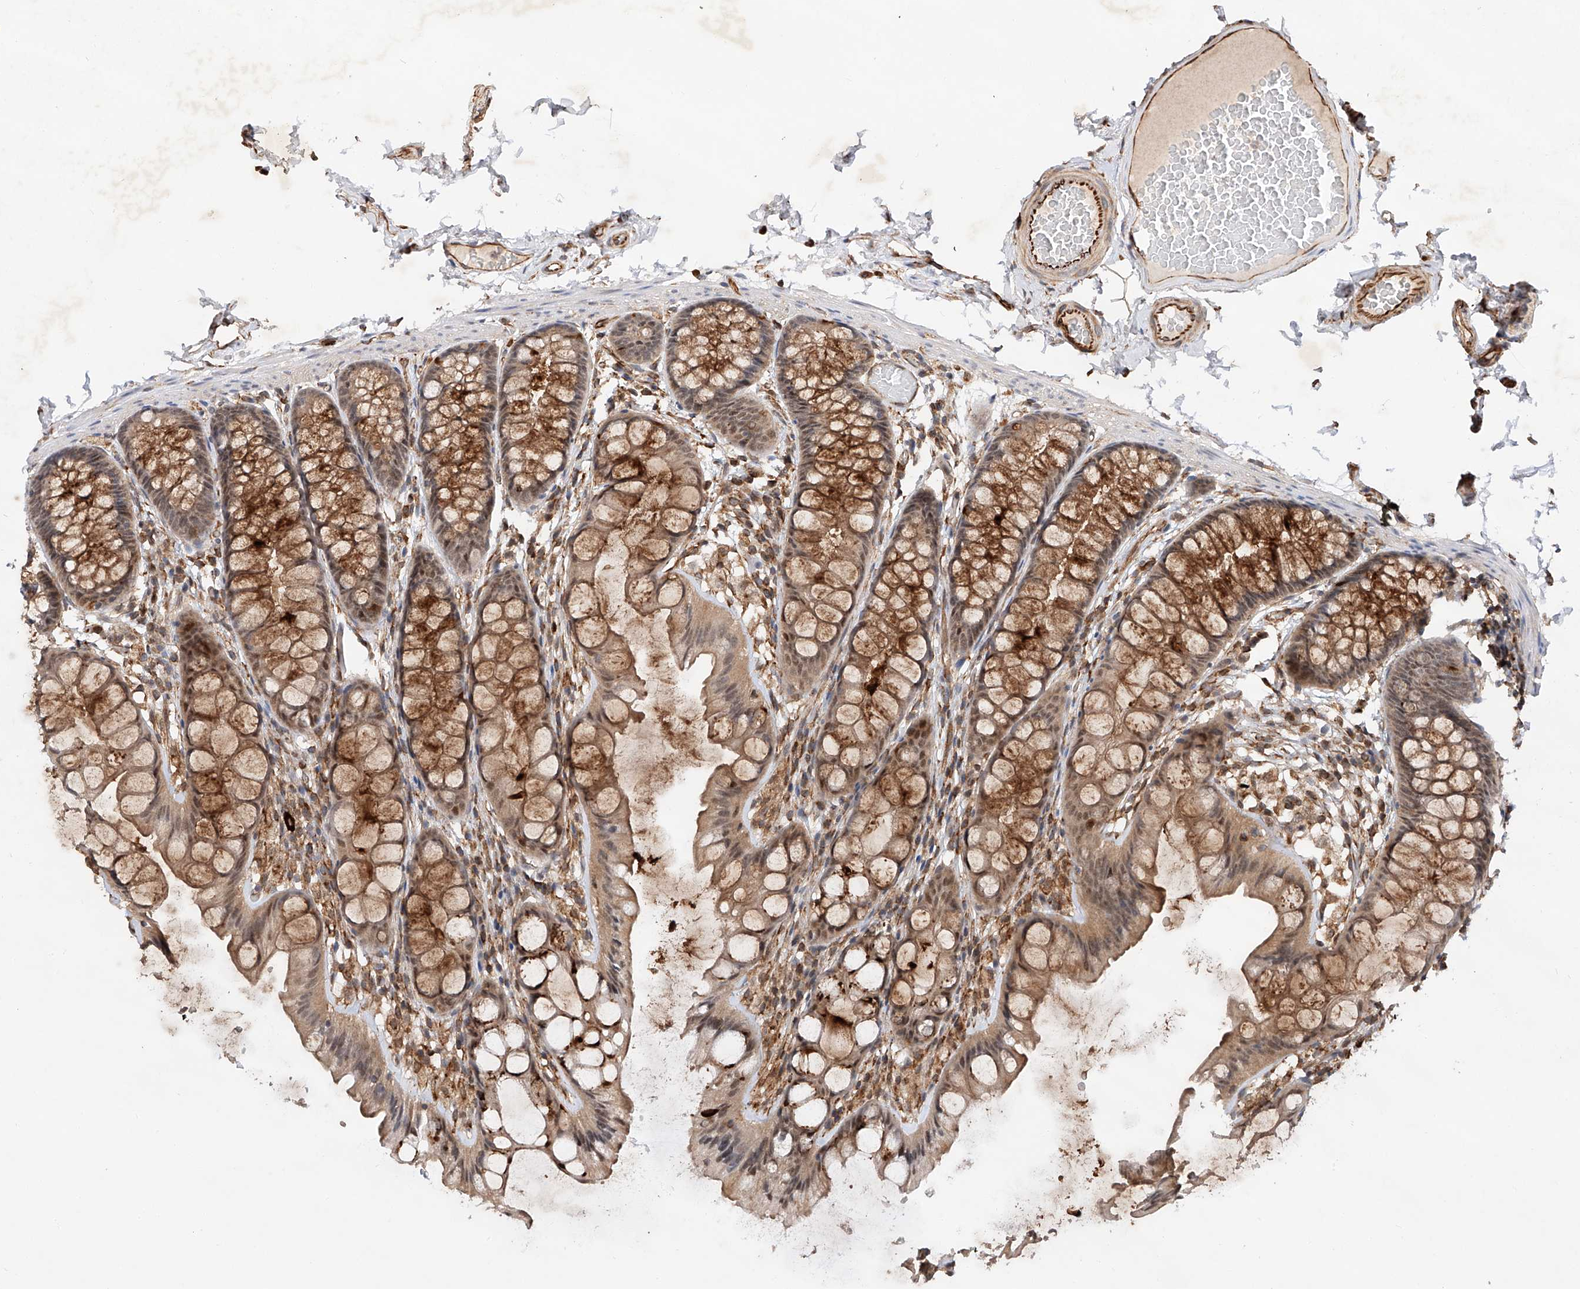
{"staining": {"intensity": "strong", "quantity": ">75%", "location": "cytoplasmic/membranous"}, "tissue": "colon", "cell_type": "Endothelial cells", "image_type": "normal", "snomed": [{"axis": "morphology", "description": "Normal tissue, NOS"}, {"axis": "topography", "description": "Colon"}], "caption": "IHC of unremarkable human colon shows high levels of strong cytoplasmic/membranous positivity in about >75% of endothelial cells. Immunohistochemistry stains the protein in brown and the nuclei are stained blue.", "gene": "AMD1", "patient": {"sex": "male", "age": 47}}